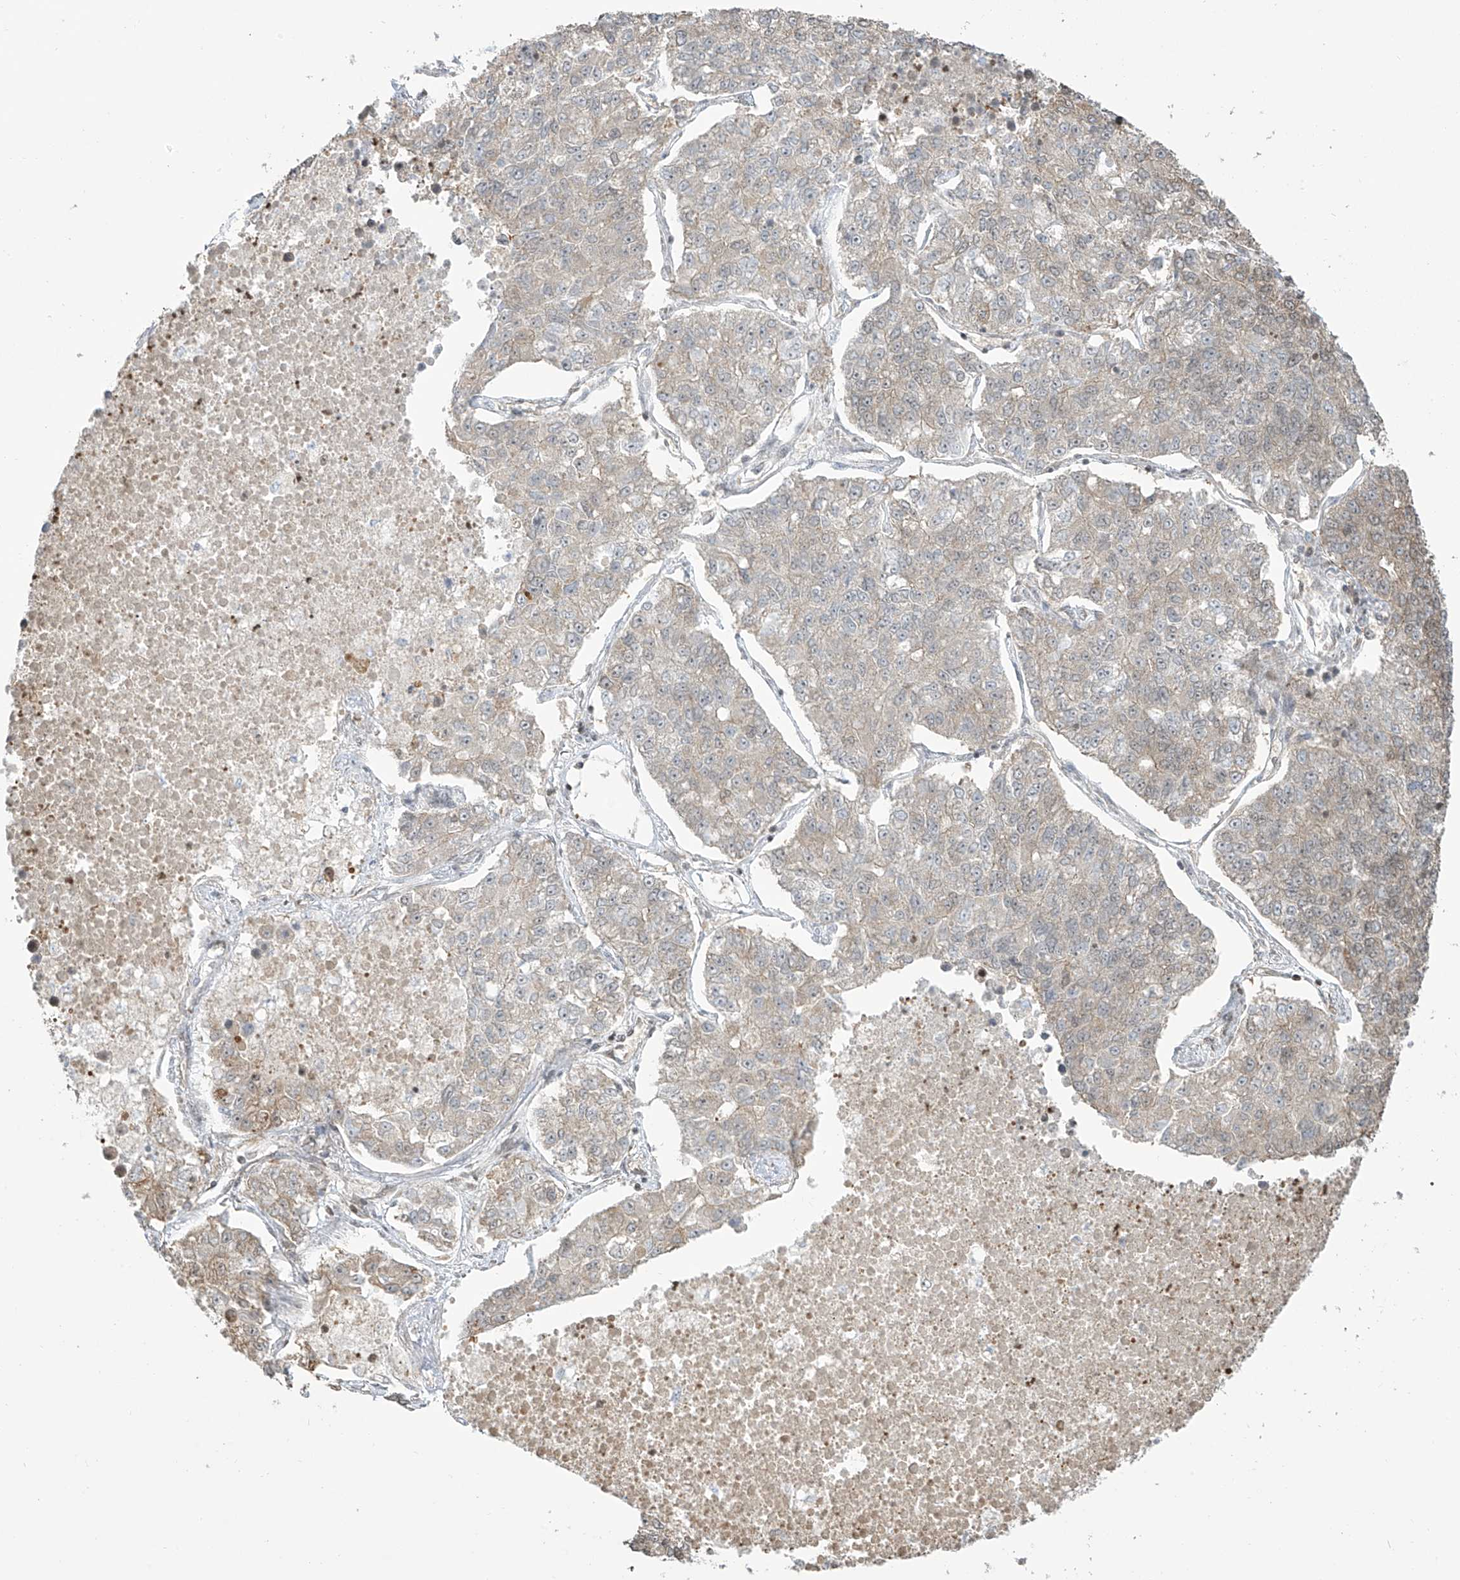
{"staining": {"intensity": "weak", "quantity": "25%-75%", "location": "cytoplasmic/membranous"}, "tissue": "lung cancer", "cell_type": "Tumor cells", "image_type": "cancer", "snomed": [{"axis": "morphology", "description": "Adenocarcinoma, NOS"}, {"axis": "topography", "description": "Lung"}], "caption": "Adenocarcinoma (lung) stained for a protein demonstrates weak cytoplasmic/membranous positivity in tumor cells.", "gene": "VMP1", "patient": {"sex": "male", "age": 49}}